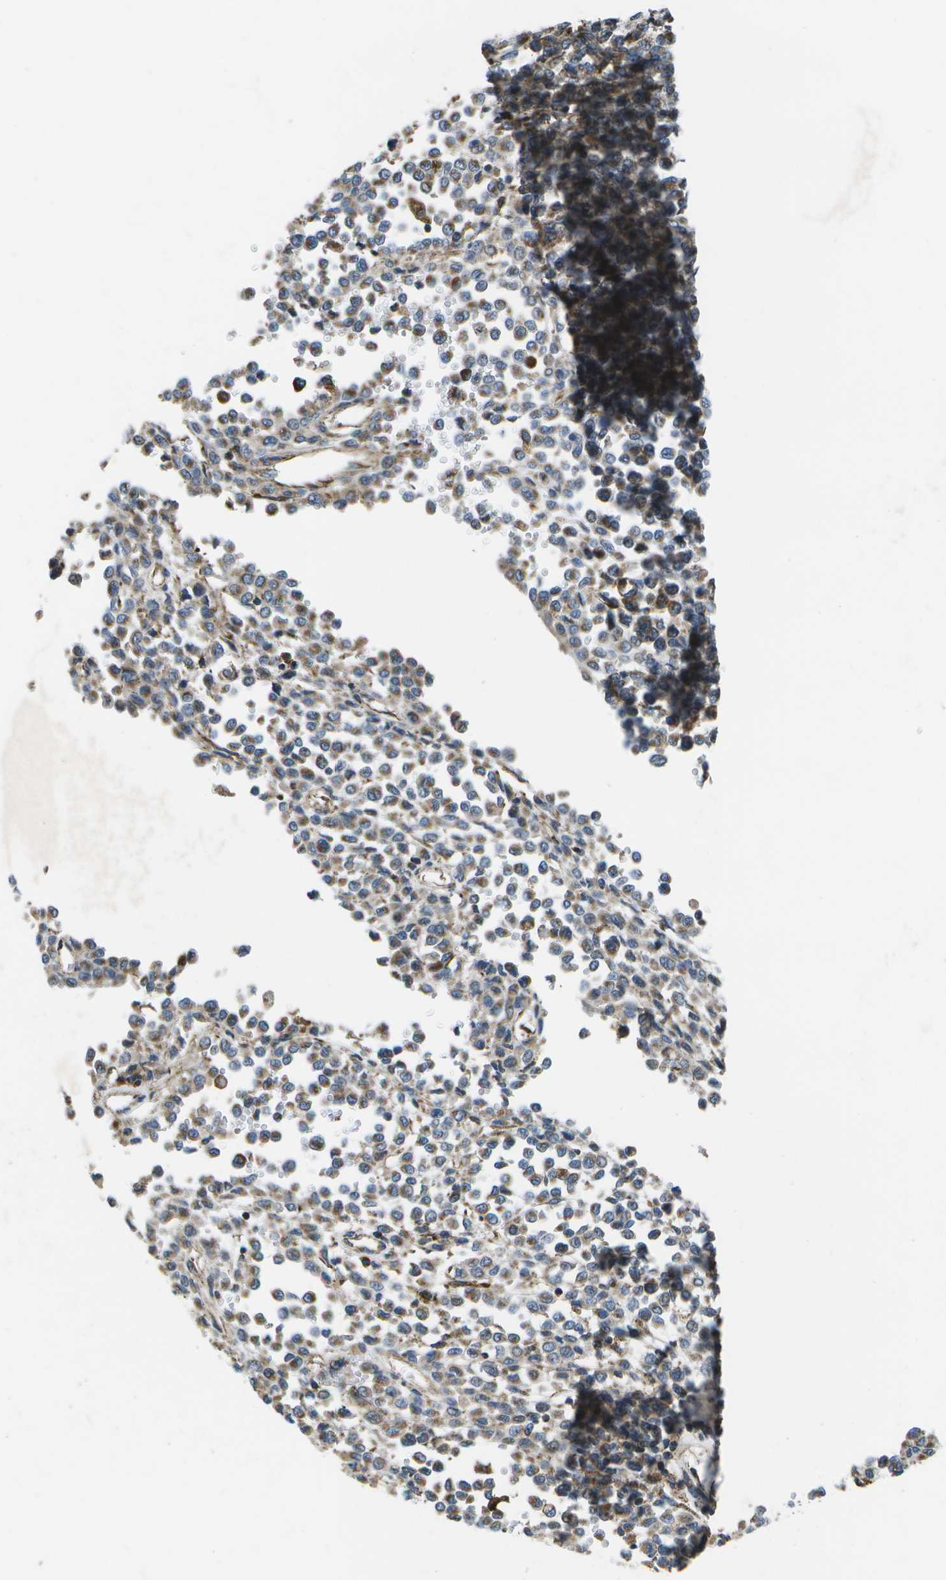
{"staining": {"intensity": "moderate", "quantity": "25%-75%", "location": "cytoplasmic/membranous"}, "tissue": "melanoma", "cell_type": "Tumor cells", "image_type": "cancer", "snomed": [{"axis": "morphology", "description": "Malignant melanoma, Metastatic site"}, {"axis": "topography", "description": "Pancreas"}], "caption": "Moderate cytoplasmic/membranous expression for a protein is identified in about 25%-75% of tumor cells of malignant melanoma (metastatic site) using immunohistochemistry (IHC).", "gene": "MVK", "patient": {"sex": "female", "age": 30}}